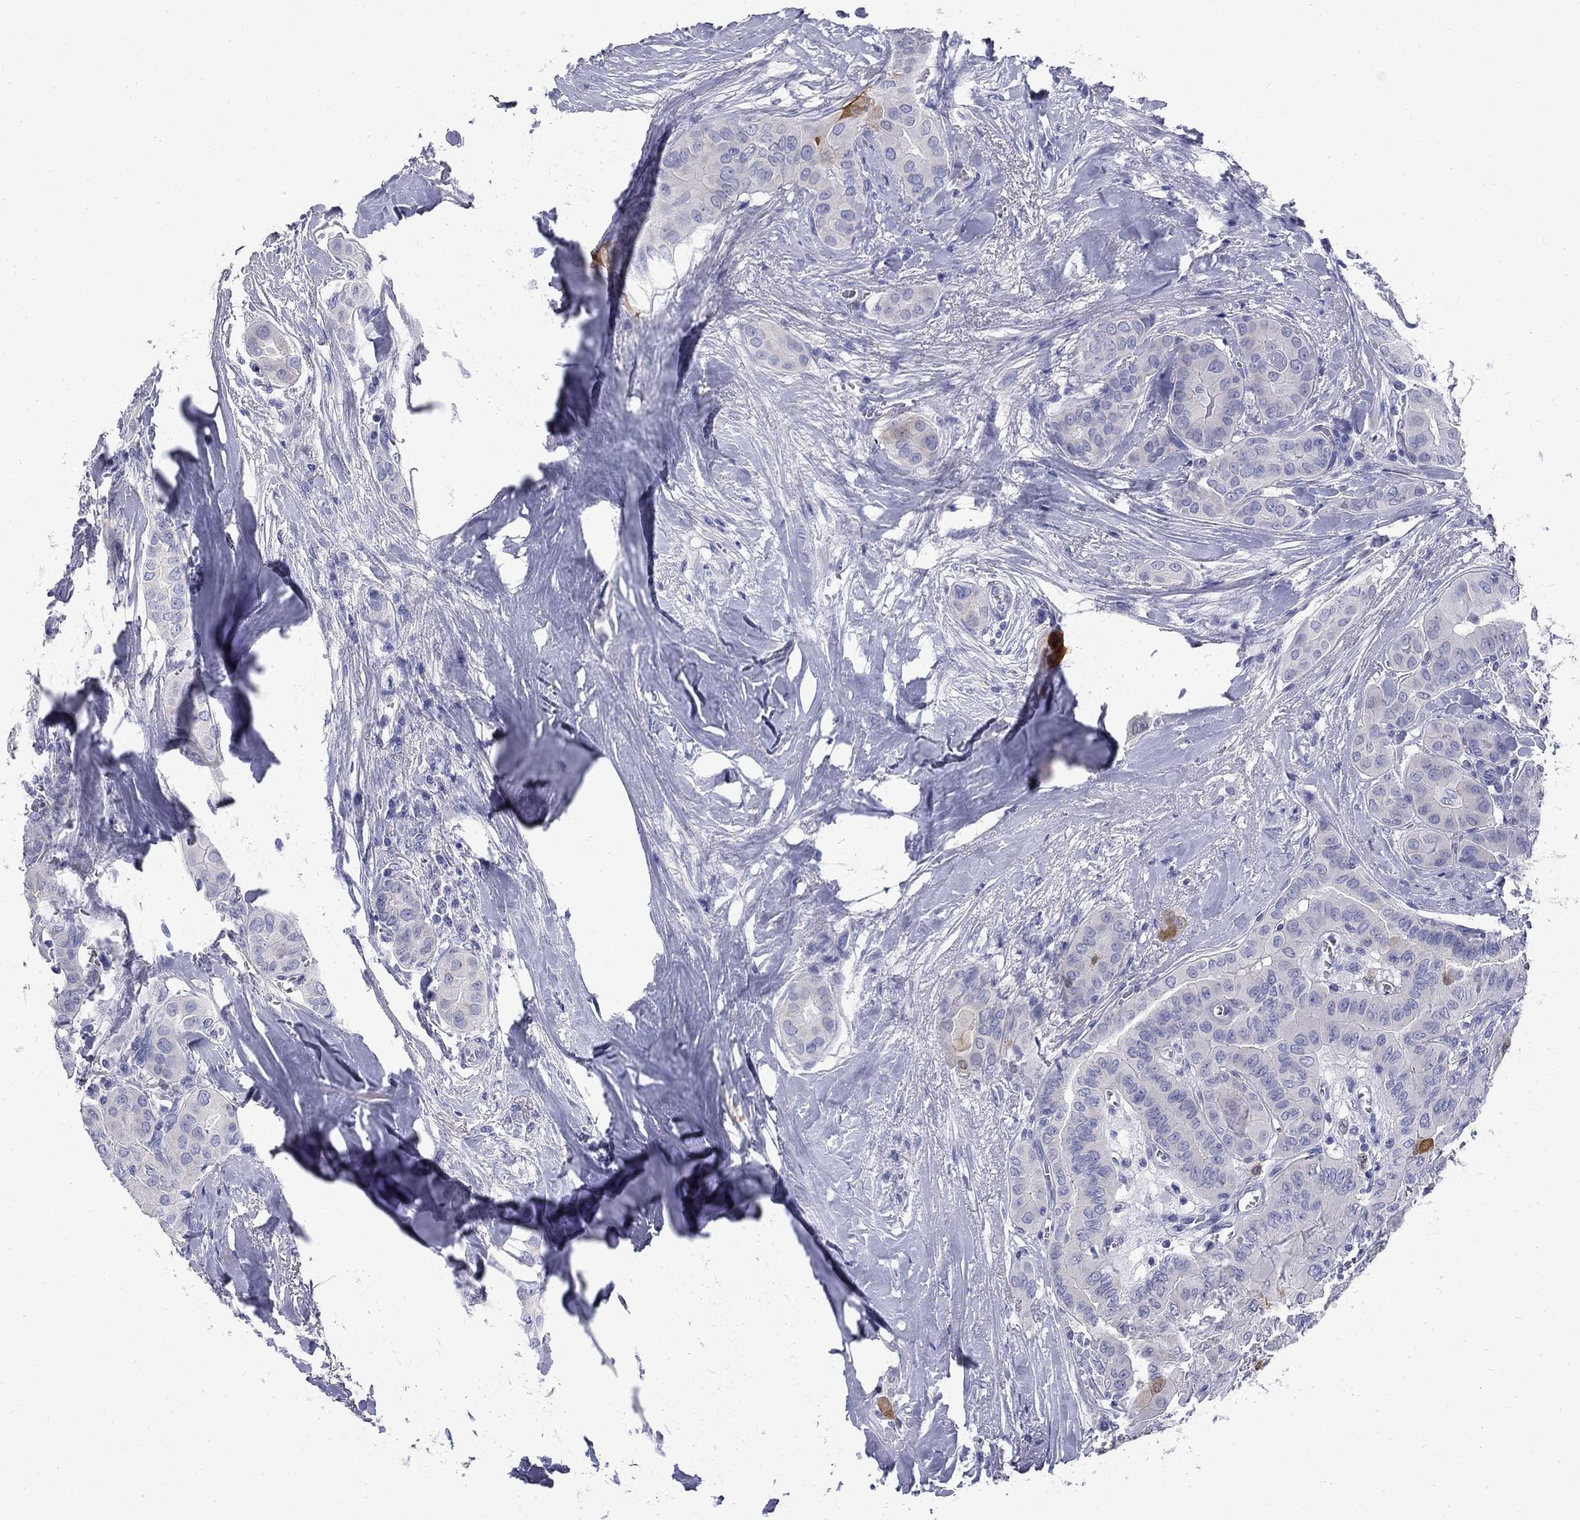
{"staining": {"intensity": "negative", "quantity": "none", "location": "none"}, "tissue": "thyroid cancer", "cell_type": "Tumor cells", "image_type": "cancer", "snomed": [{"axis": "morphology", "description": "Papillary adenocarcinoma, NOS"}, {"axis": "topography", "description": "Thyroid gland"}], "caption": "A micrograph of human thyroid cancer is negative for staining in tumor cells.", "gene": "SERPINB2", "patient": {"sex": "female", "age": 37}}